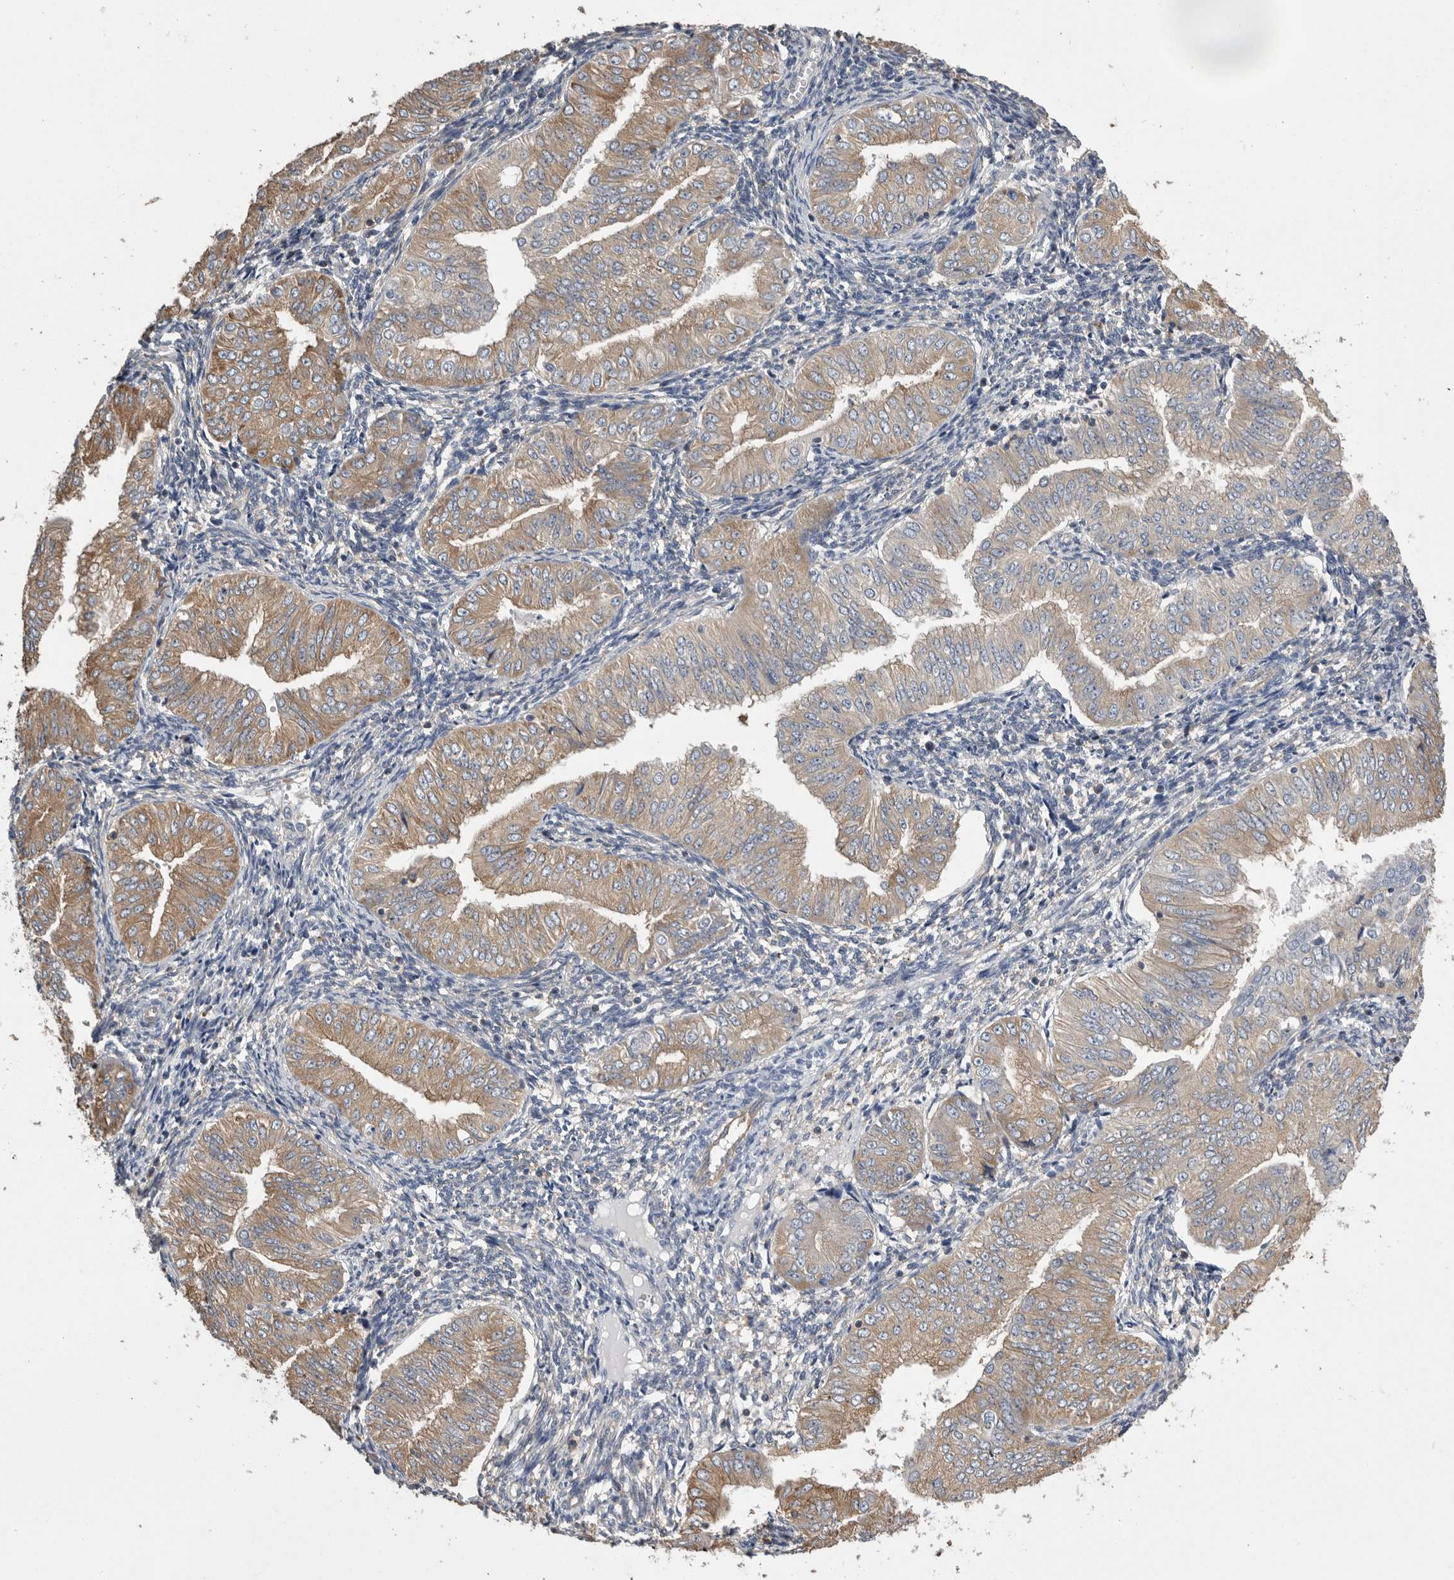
{"staining": {"intensity": "moderate", "quantity": "25%-75%", "location": "cytoplasmic/membranous"}, "tissue": "endometrial cancer", "cell_type": "Tumor cells", "image_type": "cancer", "snomed": [{"axis": "morphology", "description": "Normal tissue, NOS"}, {"axis": "morphology", "description": "Adenocarcinoma, NOS"}, {"axis": "topography", "description": "Endometrium"}], "caption": "Protein expression analysis of adenocarcinoma (endometrial) reveals moderate cytoplasmic/membranous positivity in about 25%-75% of tumor cells.", "gene": "PDCD4", "patient": {"sex": "female", "age": 53}}